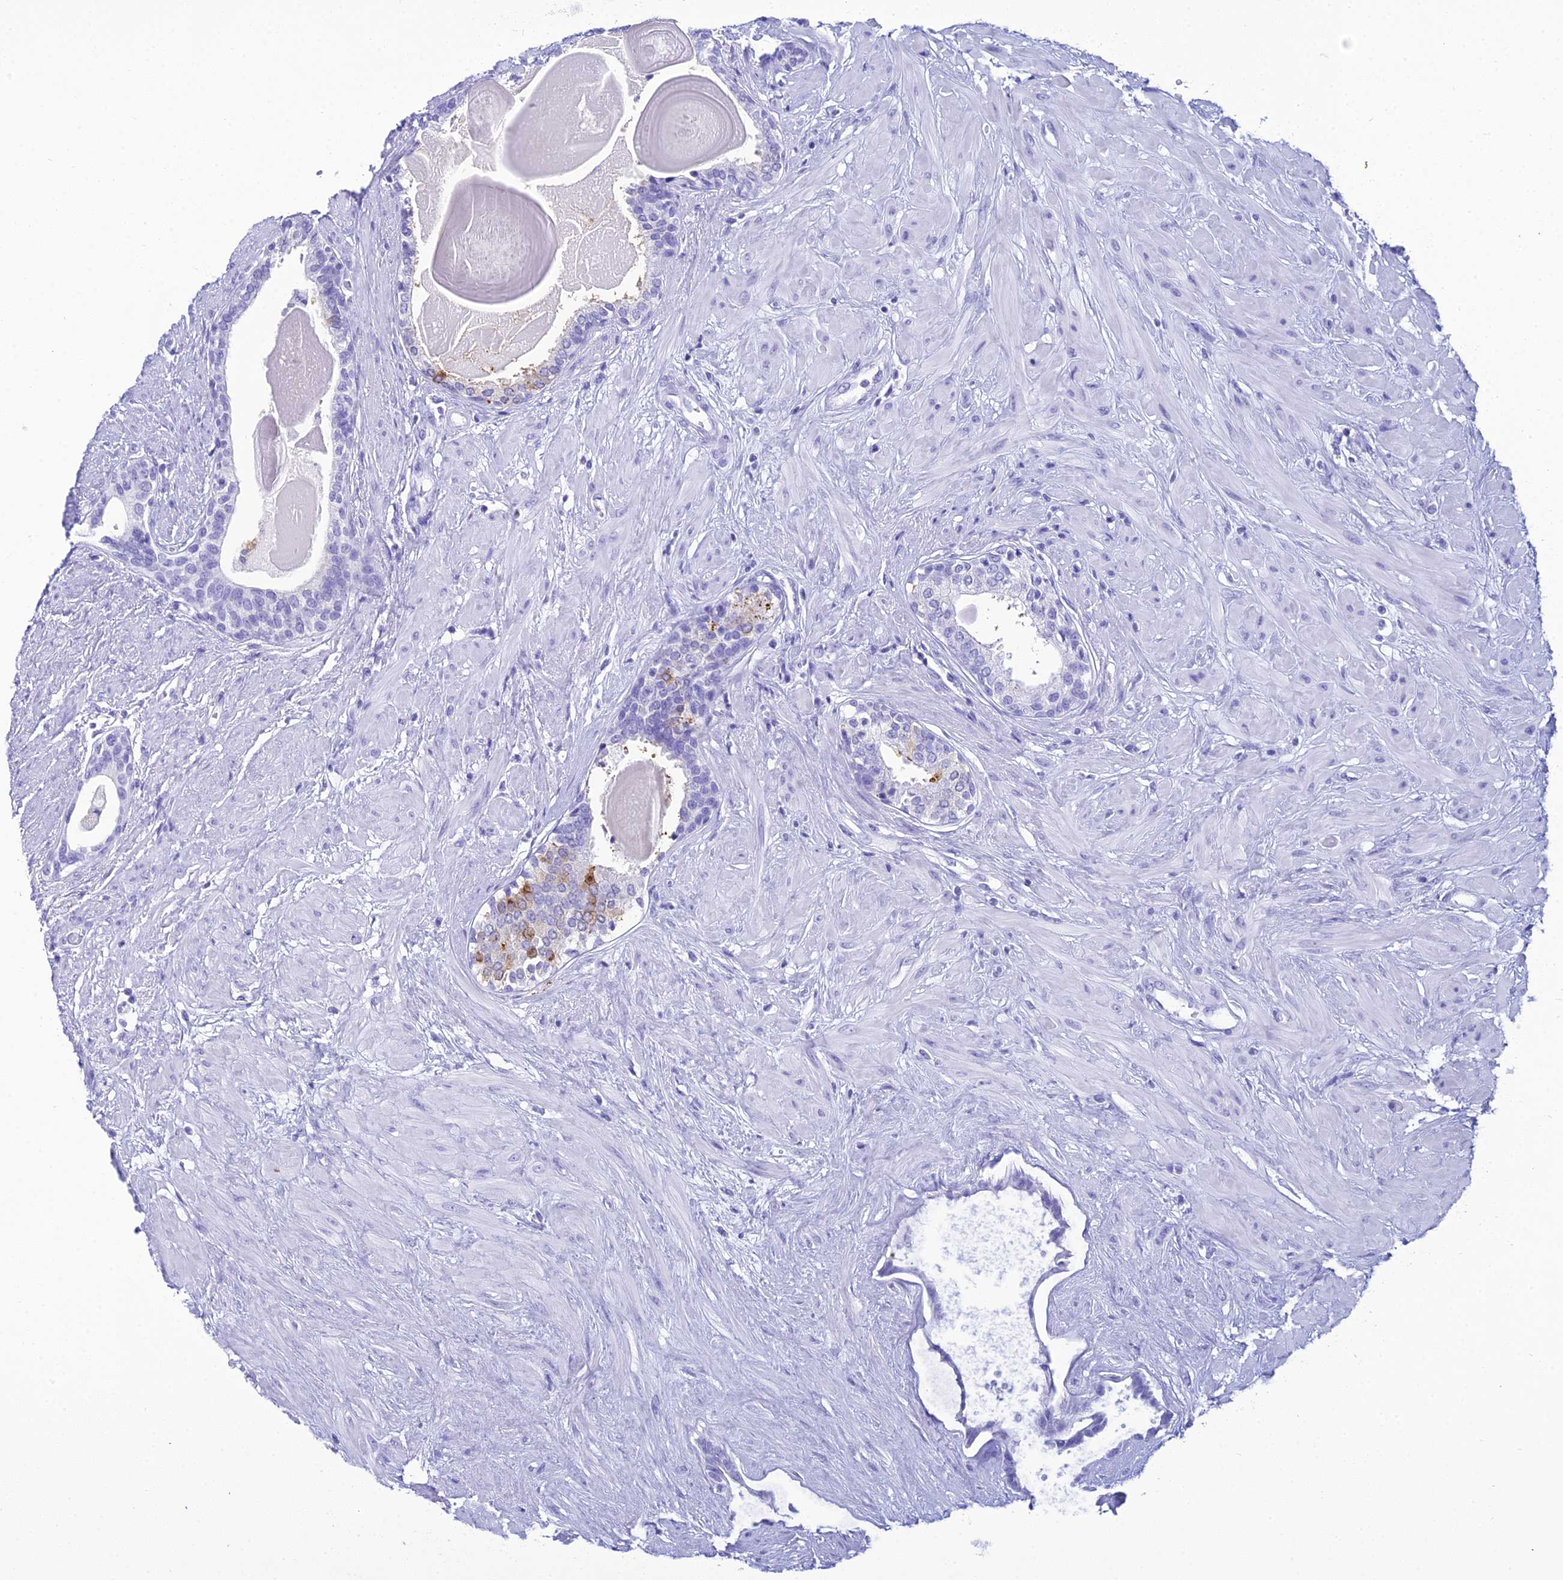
{"staining": {"intensity": "moderate", "quantity": "<25%", "location": "cytoplasmic/membranous"}, "tissue": "prostate", "cell_type": "Glandular cells", "image_type": "normal", "snomed": [{"axis": "morphology", "description": "Normal tissue, NOS"}, {"axis": "topography", "description": "Prostate"}], "caption": "Immunohistochemistry (IHC) photomicrograph of unremarkable prostate: human prostate stained using immunohistochemistry (IHC) exhibits low levels of moderate protein expression localized specifically in the cytoplasmic/membranous of glandular cells, appearing as a cytoplasmic/membranous brown color.", "gene": "ZNF442", "patient": {"sex": "male", "age": 57}}